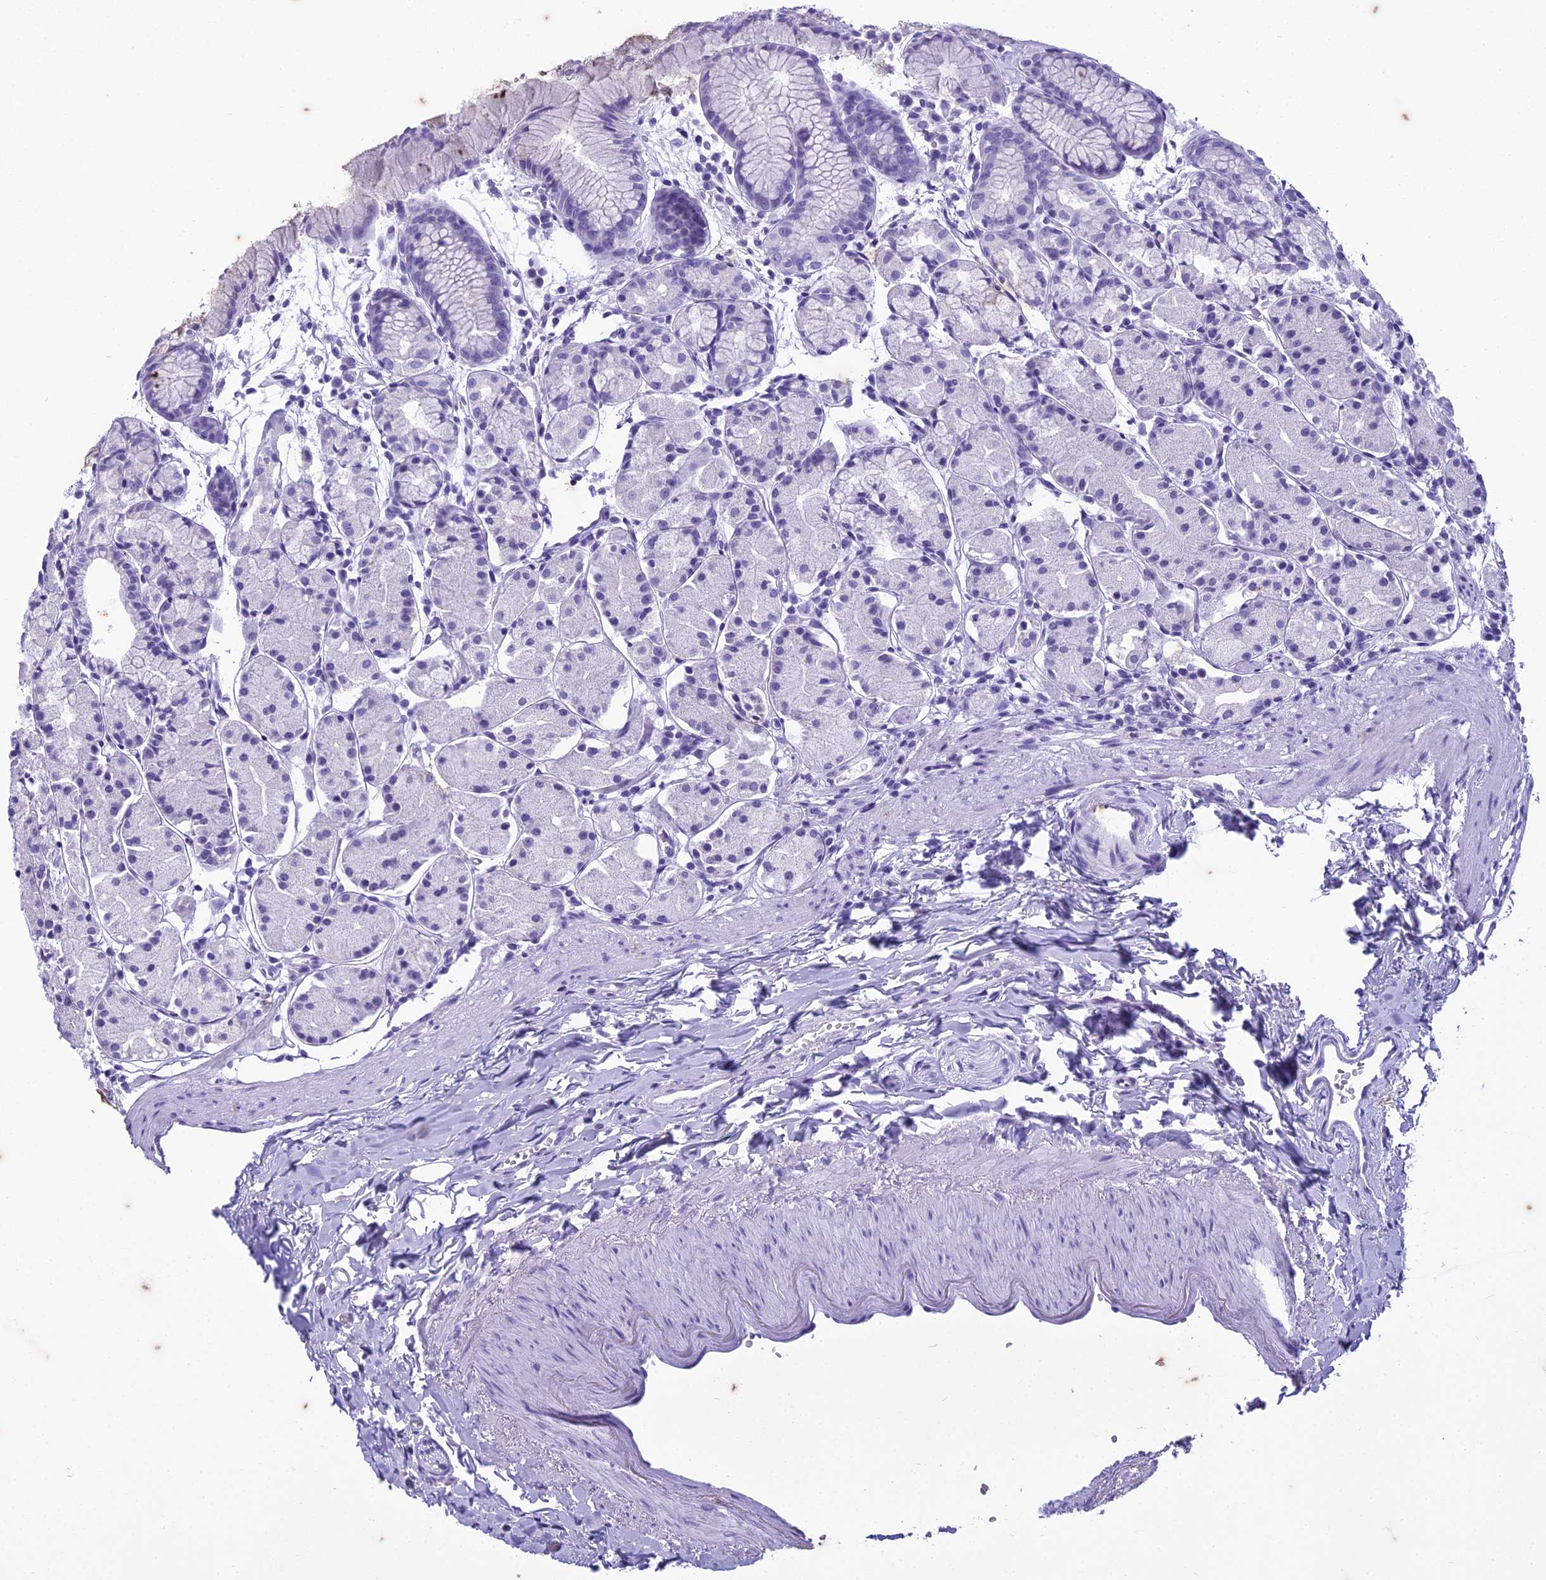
{"staining": {"intensity": "negative", "quantity": "none", "location": "none"}, "tissue": "stomach", "cell_type": "Glandular cells", "image_type": "normal", "snomed": [{"axis": "morphology", "description": "Normal tissue, NOS"}, {"axis": "topography", "description": "Stomach, upper"}], "caption": "There is no significant expression in glandular cells of stomach. (Immunohistochemistry (ihc), brightfield microscopy, high magnification).", "gene": "HMGB4", "patient": {"sex": "male", "age": 47}}